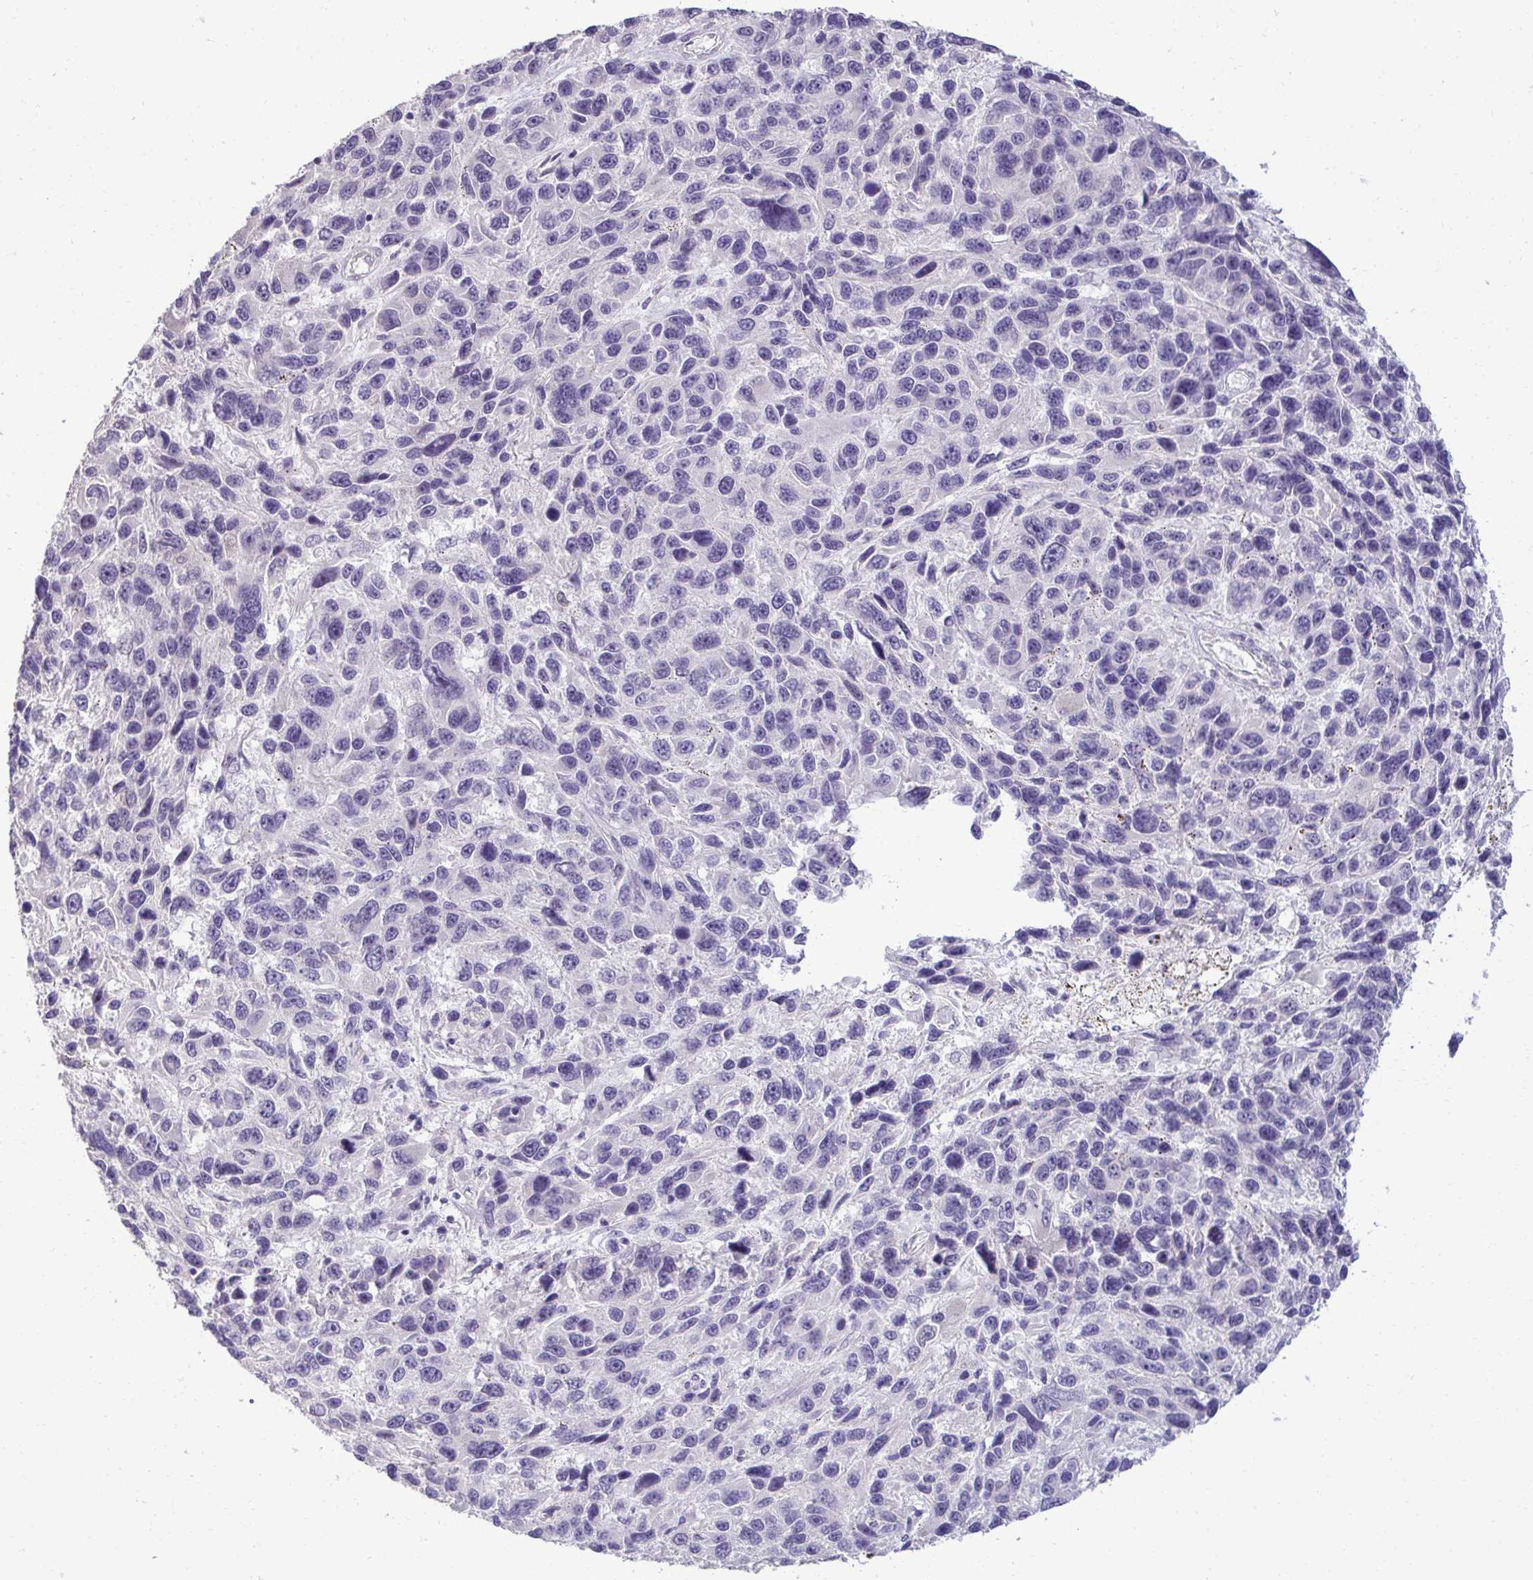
{"staining": {"intensity": "negative", "quantity": "none", "location": "none"}, "tissue": "melanoma", "cell_type": "Tumor cells", "image_type": "cancer", "snomed": [{"axis": "morphology", "description": "Malignant melanoma, NOS"}, {"axis": "topography", "description": "Skin"}], "caption": "Immunohistochemical staining of human melanoma demonstrates no significant positivity in tumor cells.", "gene": "SLC30A3", "patient": {"sex": "male", "age": 53}}